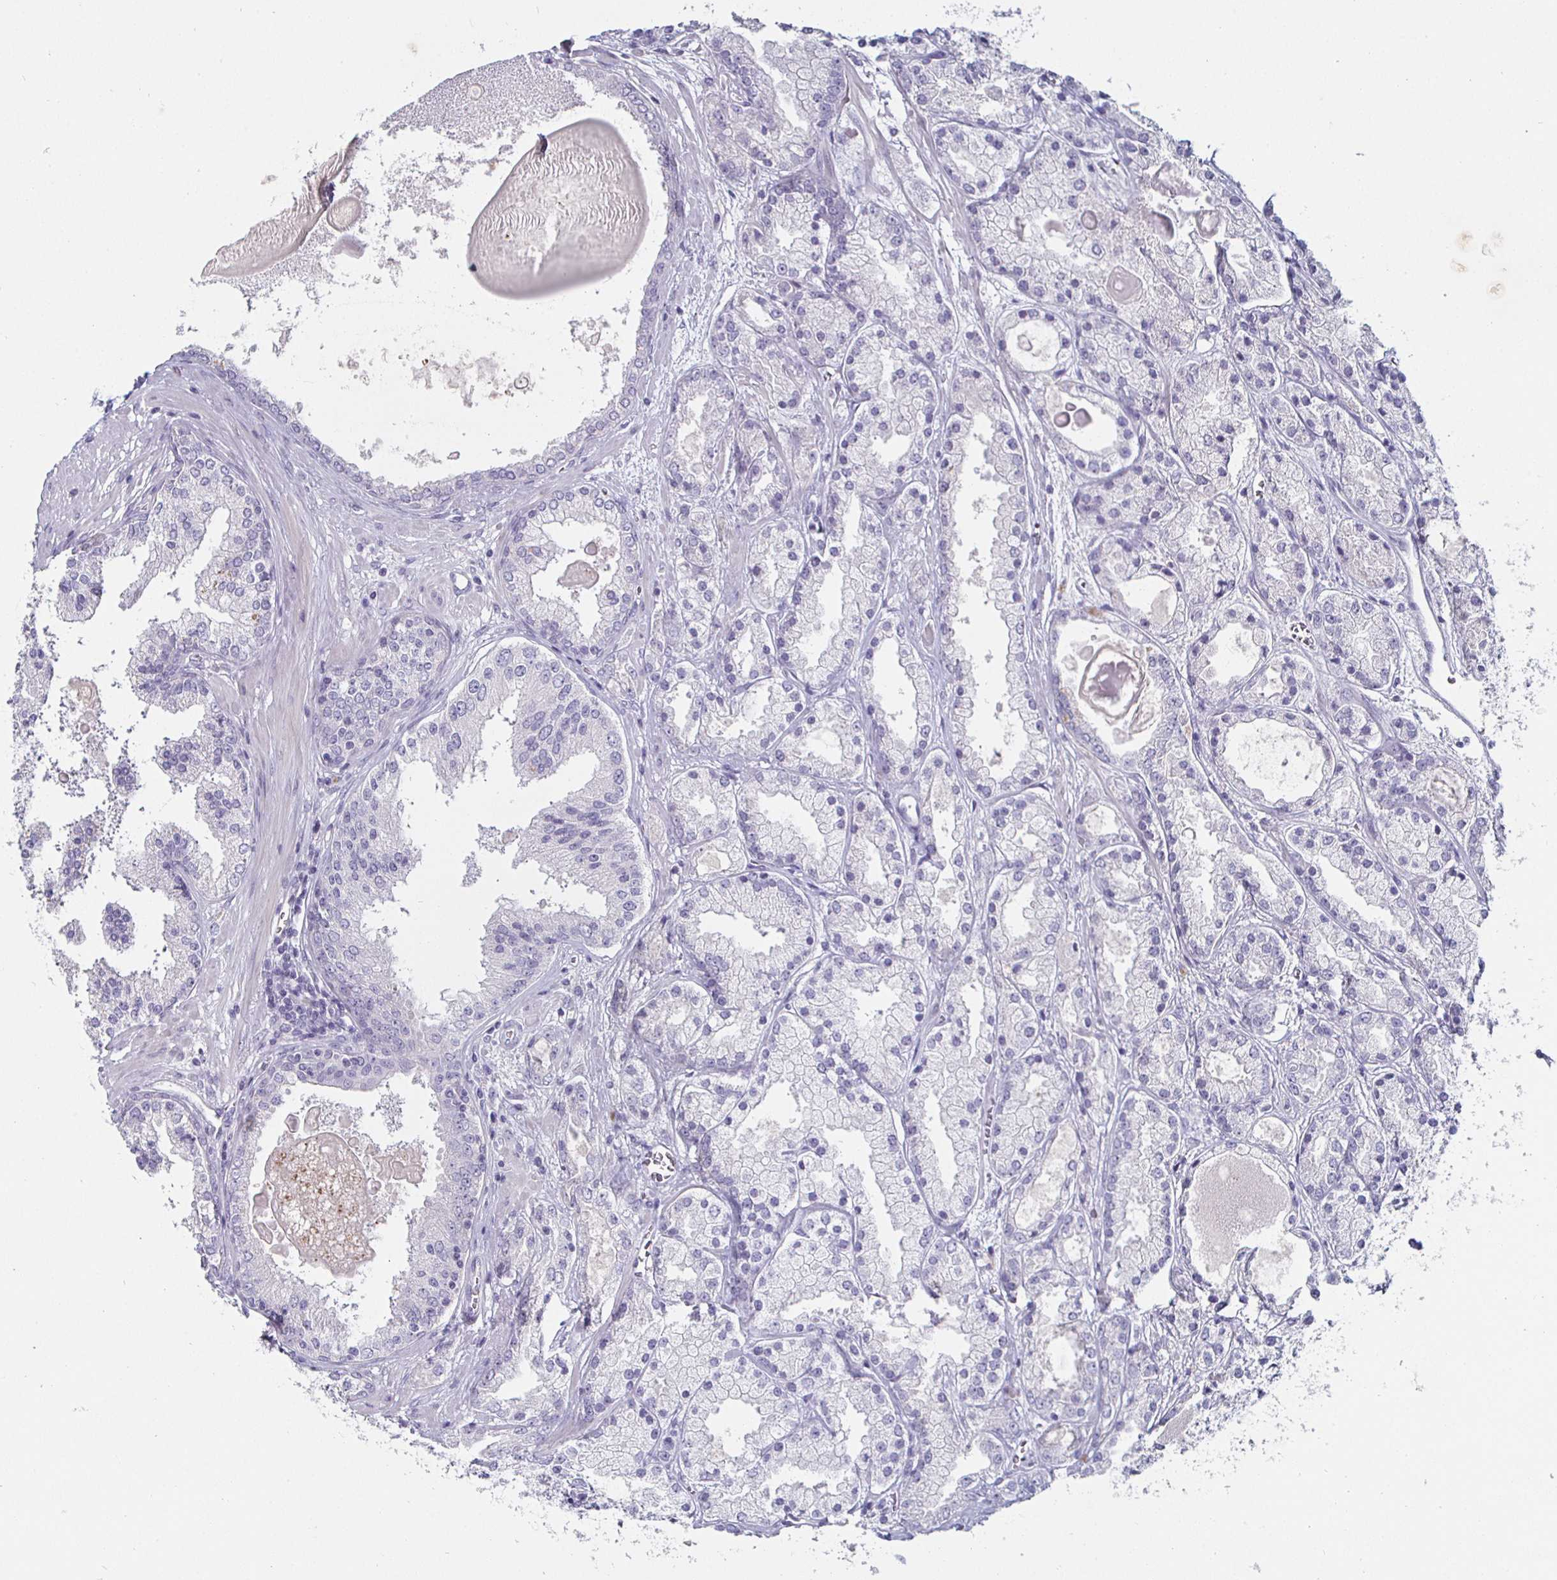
{"staining": {"intensity": "negative", "quantity": "none", "location": "none"}, "tissue": "prostate cancer", "cell_type": "Tumor cells", "image_type": "cancer", "snomed": [{"axis": "morphology", "description": "Adenocarcinoma, High grade"}, {"axis": "topography", "description": "Prostate"}], "caption": "High magnification brightfield microscopy of prostate adenocarcinoma (high-grade) stained with DAB (3,3'-diaminobenzidine) (brown) and counterstained with hematoxylin (blue): tumor cells show no significant expression. (DAB immunohistochemistry visualized using brightfield microscopy, high magnification).", "gene": "ENPP1", "patient": {"sex": "male", "age": 67}}